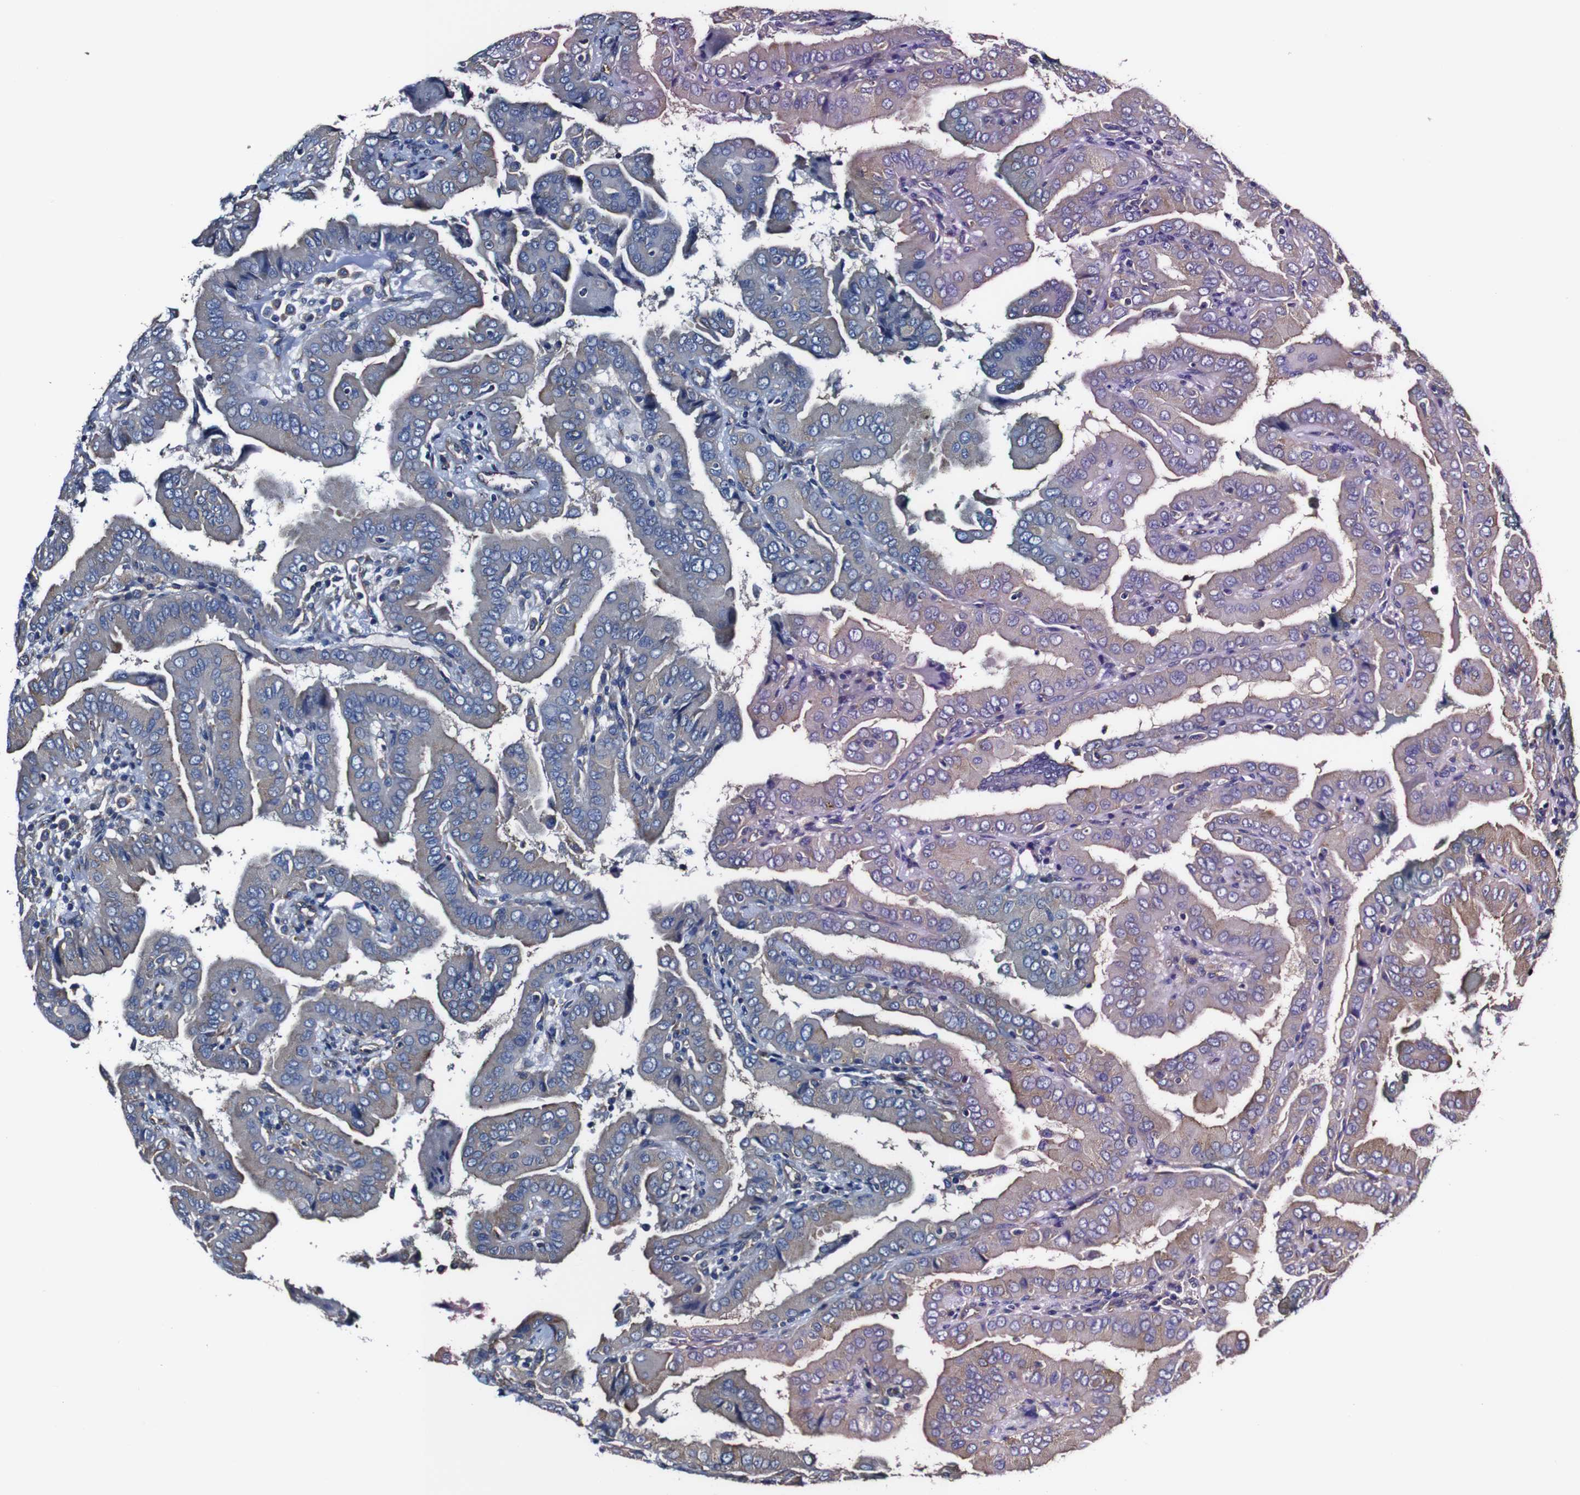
{"staining": {"intensity": "moderate", "quantity": "25%-75%", "location": "cytoplasmic/membranous"}, "tissue": "thyroid cancer", "cell_type": "Tumor cells", "image_type": "cancer", "snomed": [{"axis": "morphology", "description": "Papillary adenocarcinoma, NOS"}, {"axis": "topography", "description": "Thyroid gland"}], "caption": "Brown immunohistochemical staining in human papillary adenocarcinoma (thyroid) shows moderate cytoplasmic/membranous staining in about 25%-75% of tumor cells.", "gene": "CSF1R", "patient": {"sex": "male", "age": 33}}